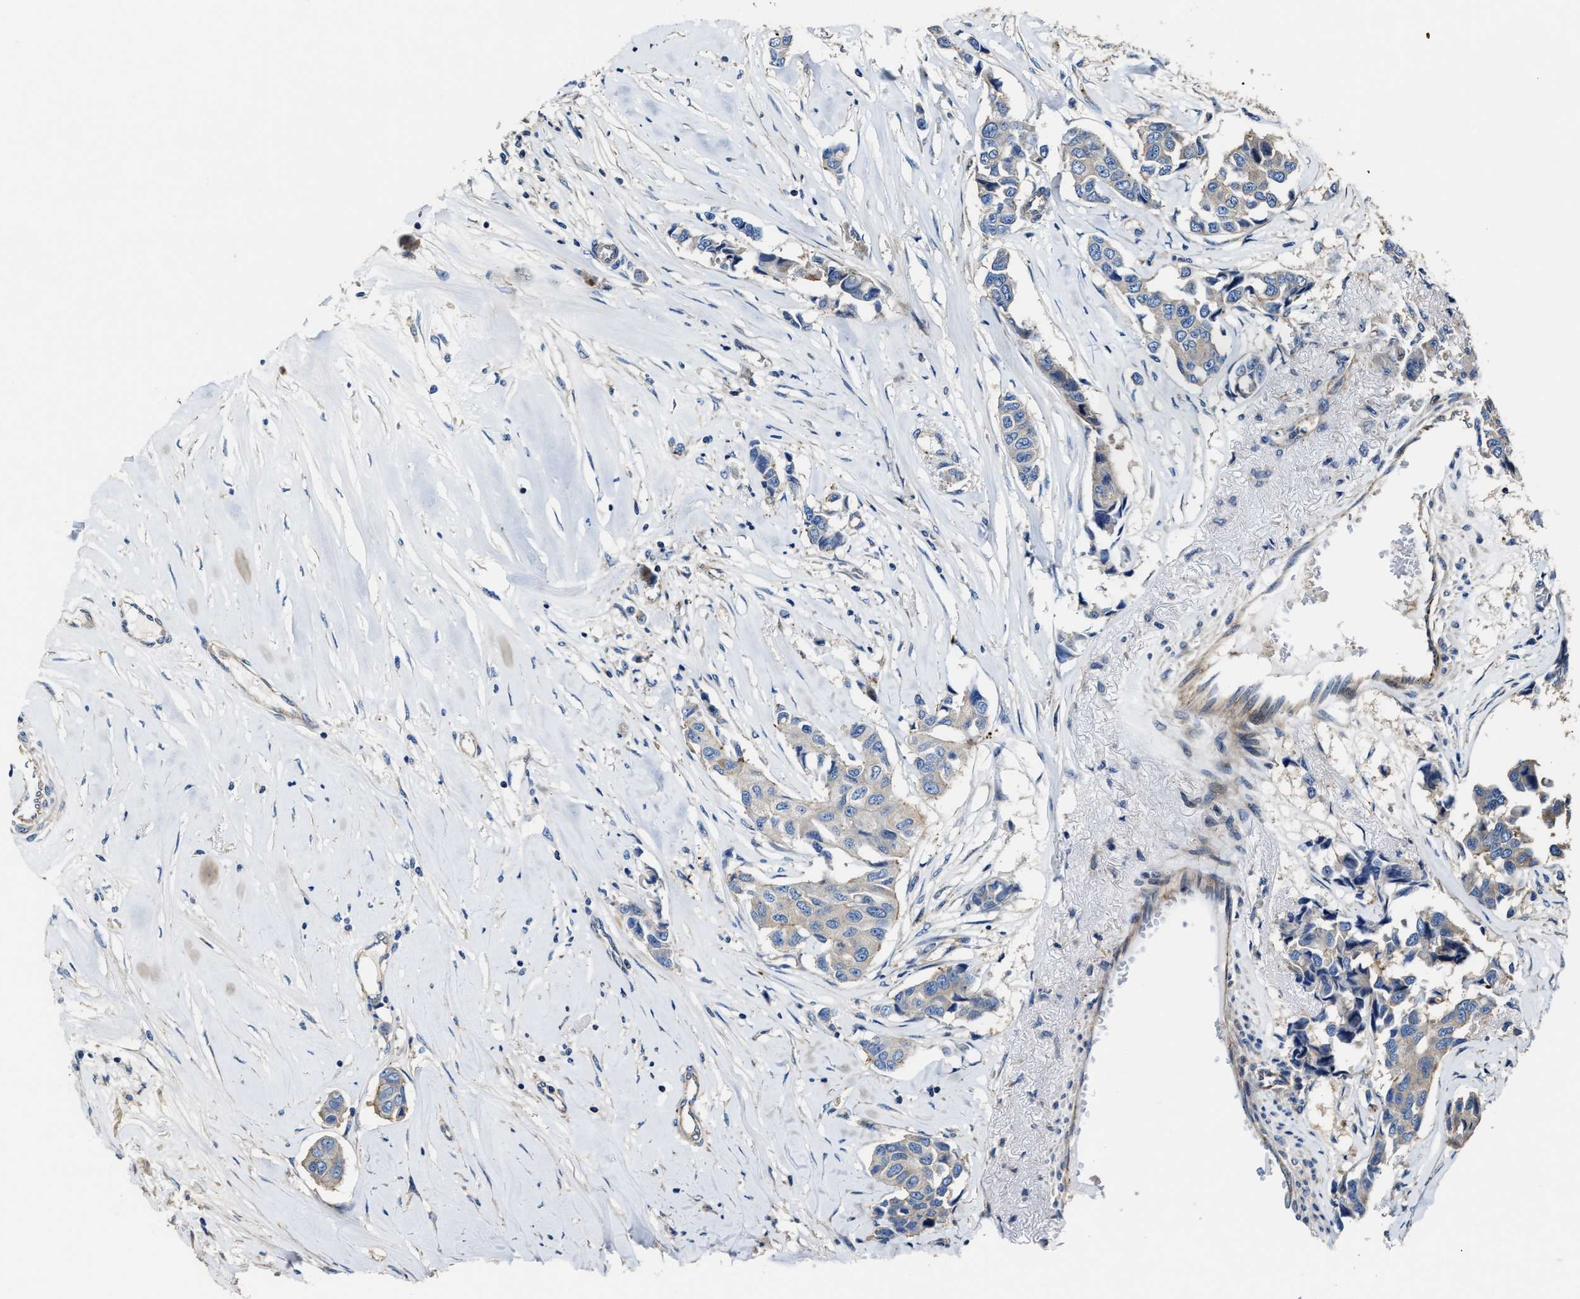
{"staining": {"intensity": "negative", "quantity": "none", "location": "none"}, "tissue": "breast cancer", "cell_type": "Tumor cells", "image_type": "cancer", "snomed": [{"axis": "morphology", "description": "Duct carcinoma"}, {"axis": "topography", "description": "Breast"}], "caption": "Human breast cancer stained for a protein using IHC displays no staining in tumor cells.", "gene": "PTAR1", "patient": {"sex": "female", "age": 80}}